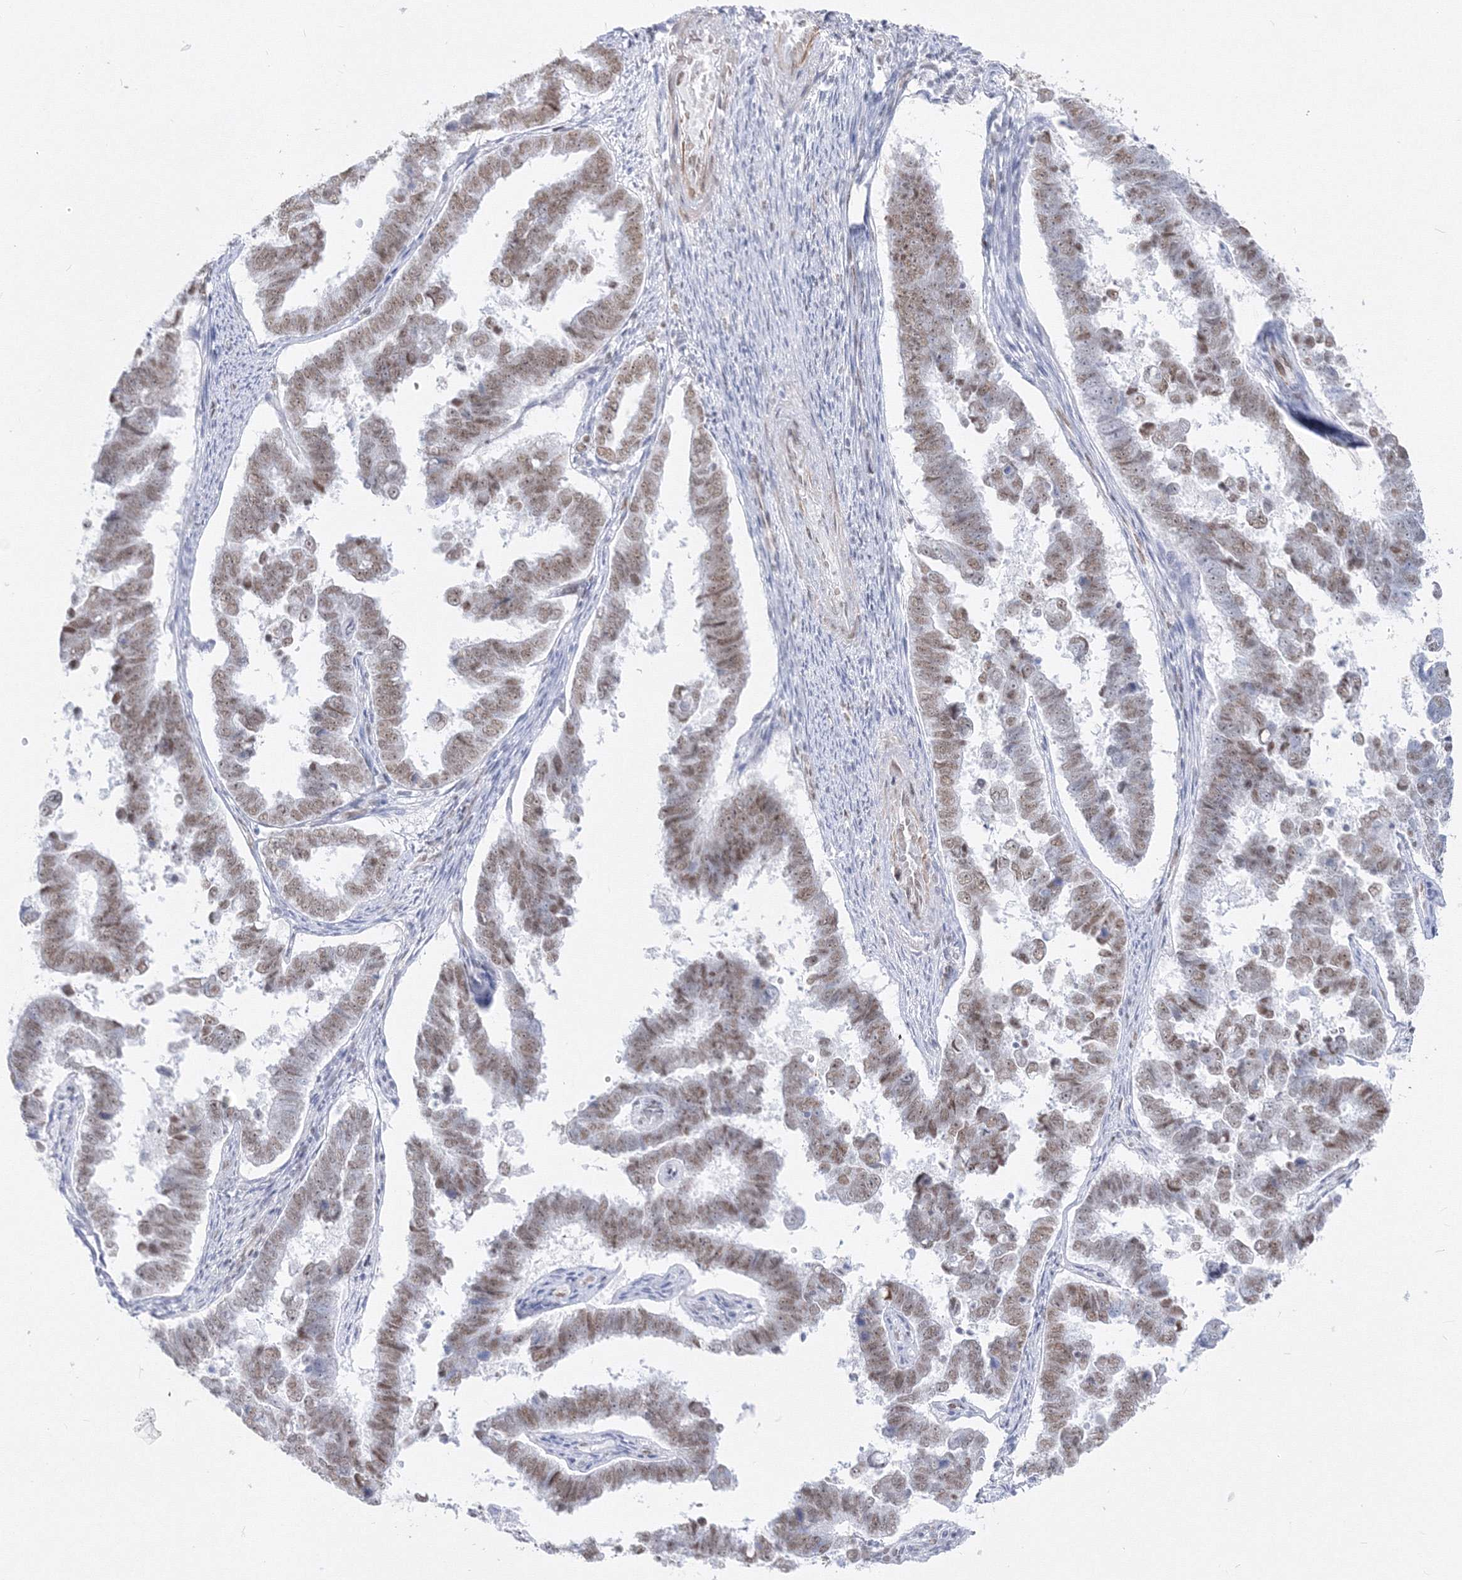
{"staining": {"intensity": "weak", "quantity": ">75%", "location": "nuclear"}, "tissue": "endometrial cancer", "cell_type": "Tumor cells", "image_type": "cancer", "snomed": [{"axis": "morphology", "description": "Adenocarcinoma, NOS"}, {"axis": "topography", "description": "Endometrium"}], "caption": "Immunohistochemical staining of human endometrial adenocarcinoma reveals weak nuclear protein expression in about >75% of tumor cells.", "gene": "ZNF638", "patient": {"sex": "female", "age": 75}}